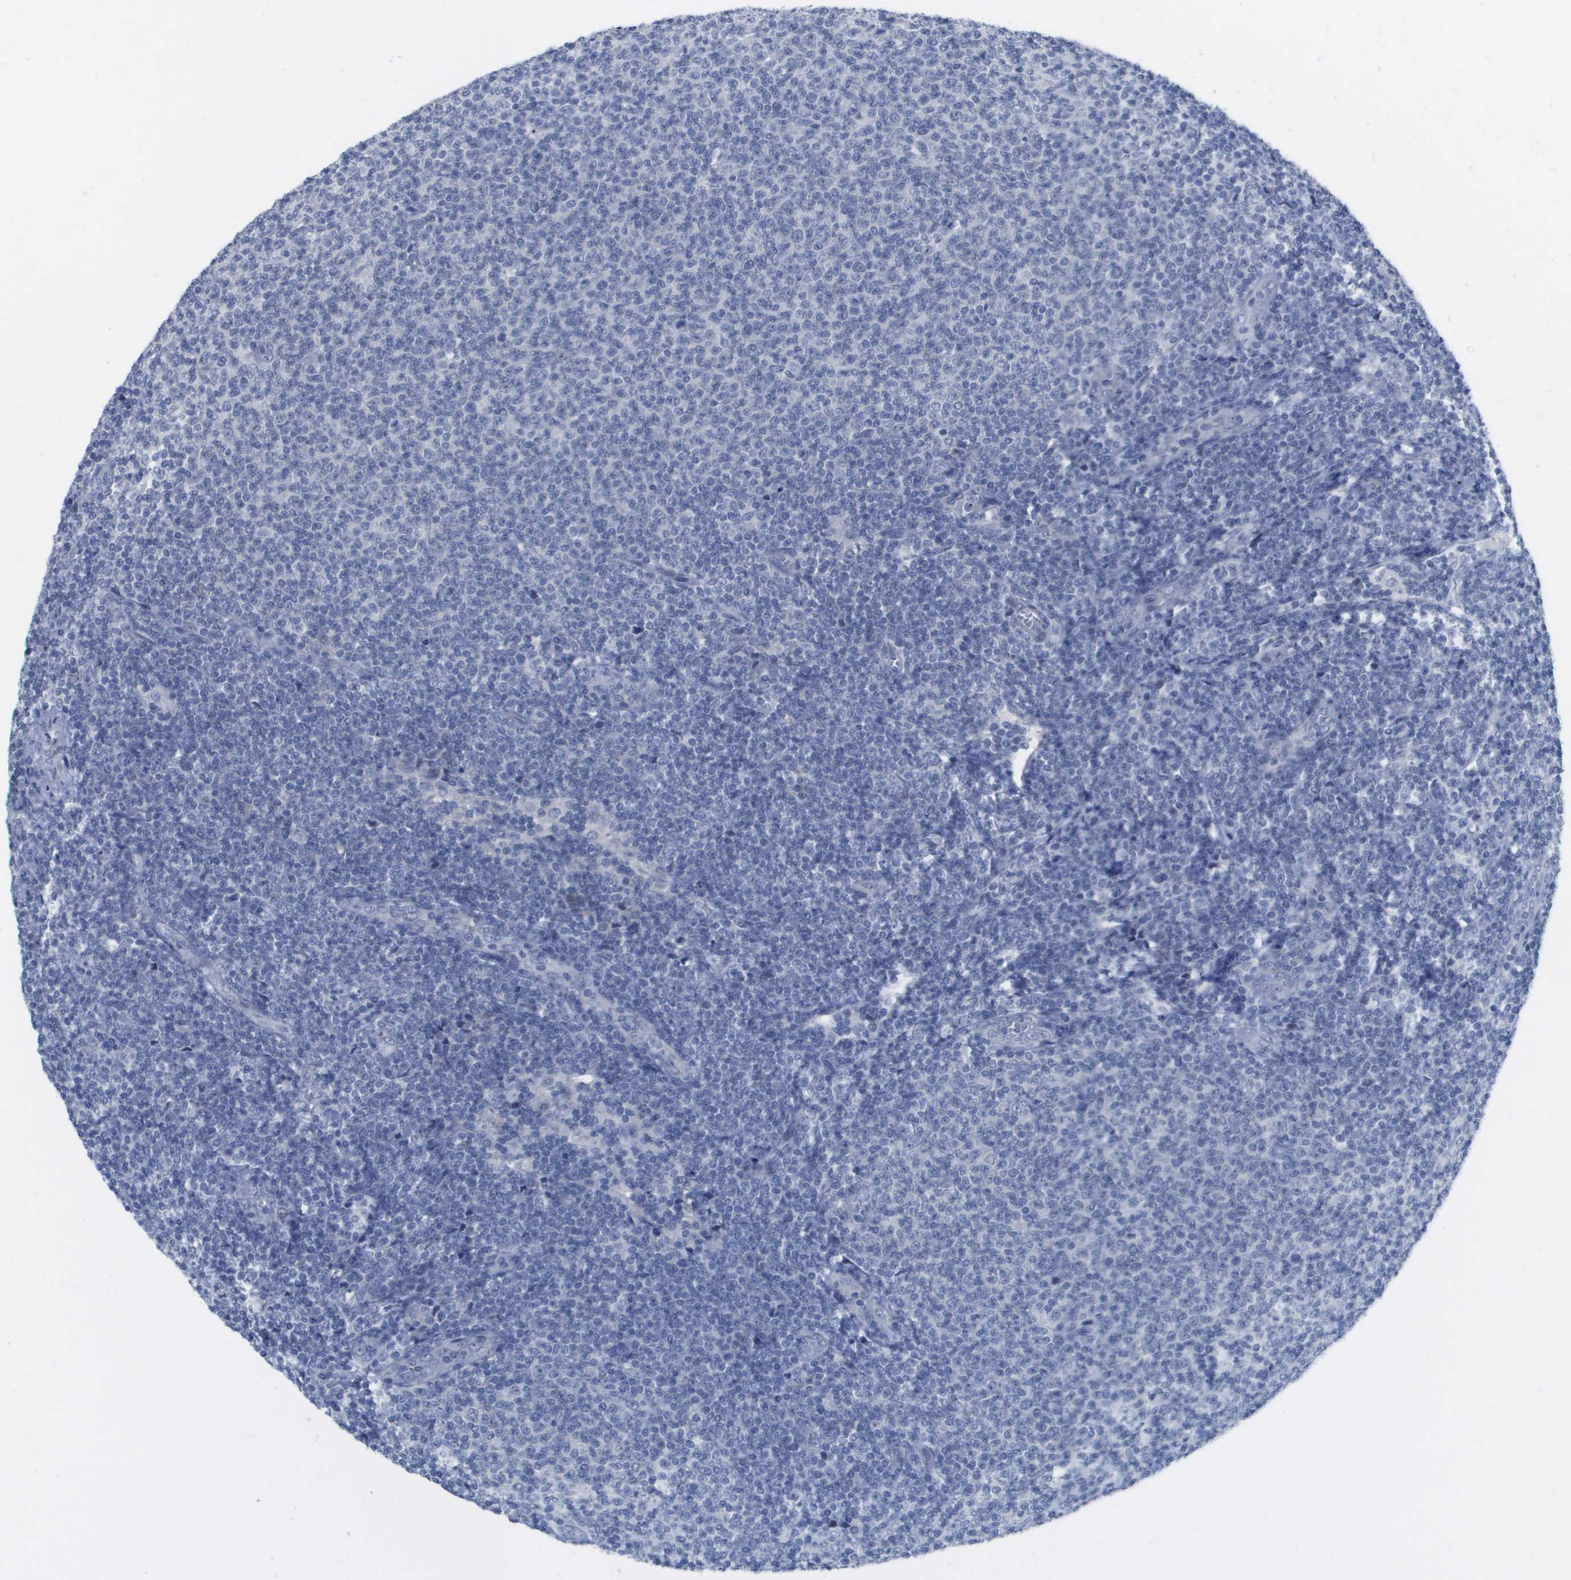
{"staining": {"intensity": "negative", "quantity": "none", "location": "none"}, "tissue": "lymphoma", "cell_type": "Tumor cells", "image_type": "cancer", "snomed": [{"axis": "morphology", "description": "Malignant lymphoma, non-Hodgkin's type, Low grade"}, {"axis": "topography", "description": "Lymph node"}], "caption": "The immunohistochemistry (IHC) image has no significant expression in tumor cells of lymphoma tissue.", "gene": "PDE4A", "patient": {"sex": "male", "age": 66}}